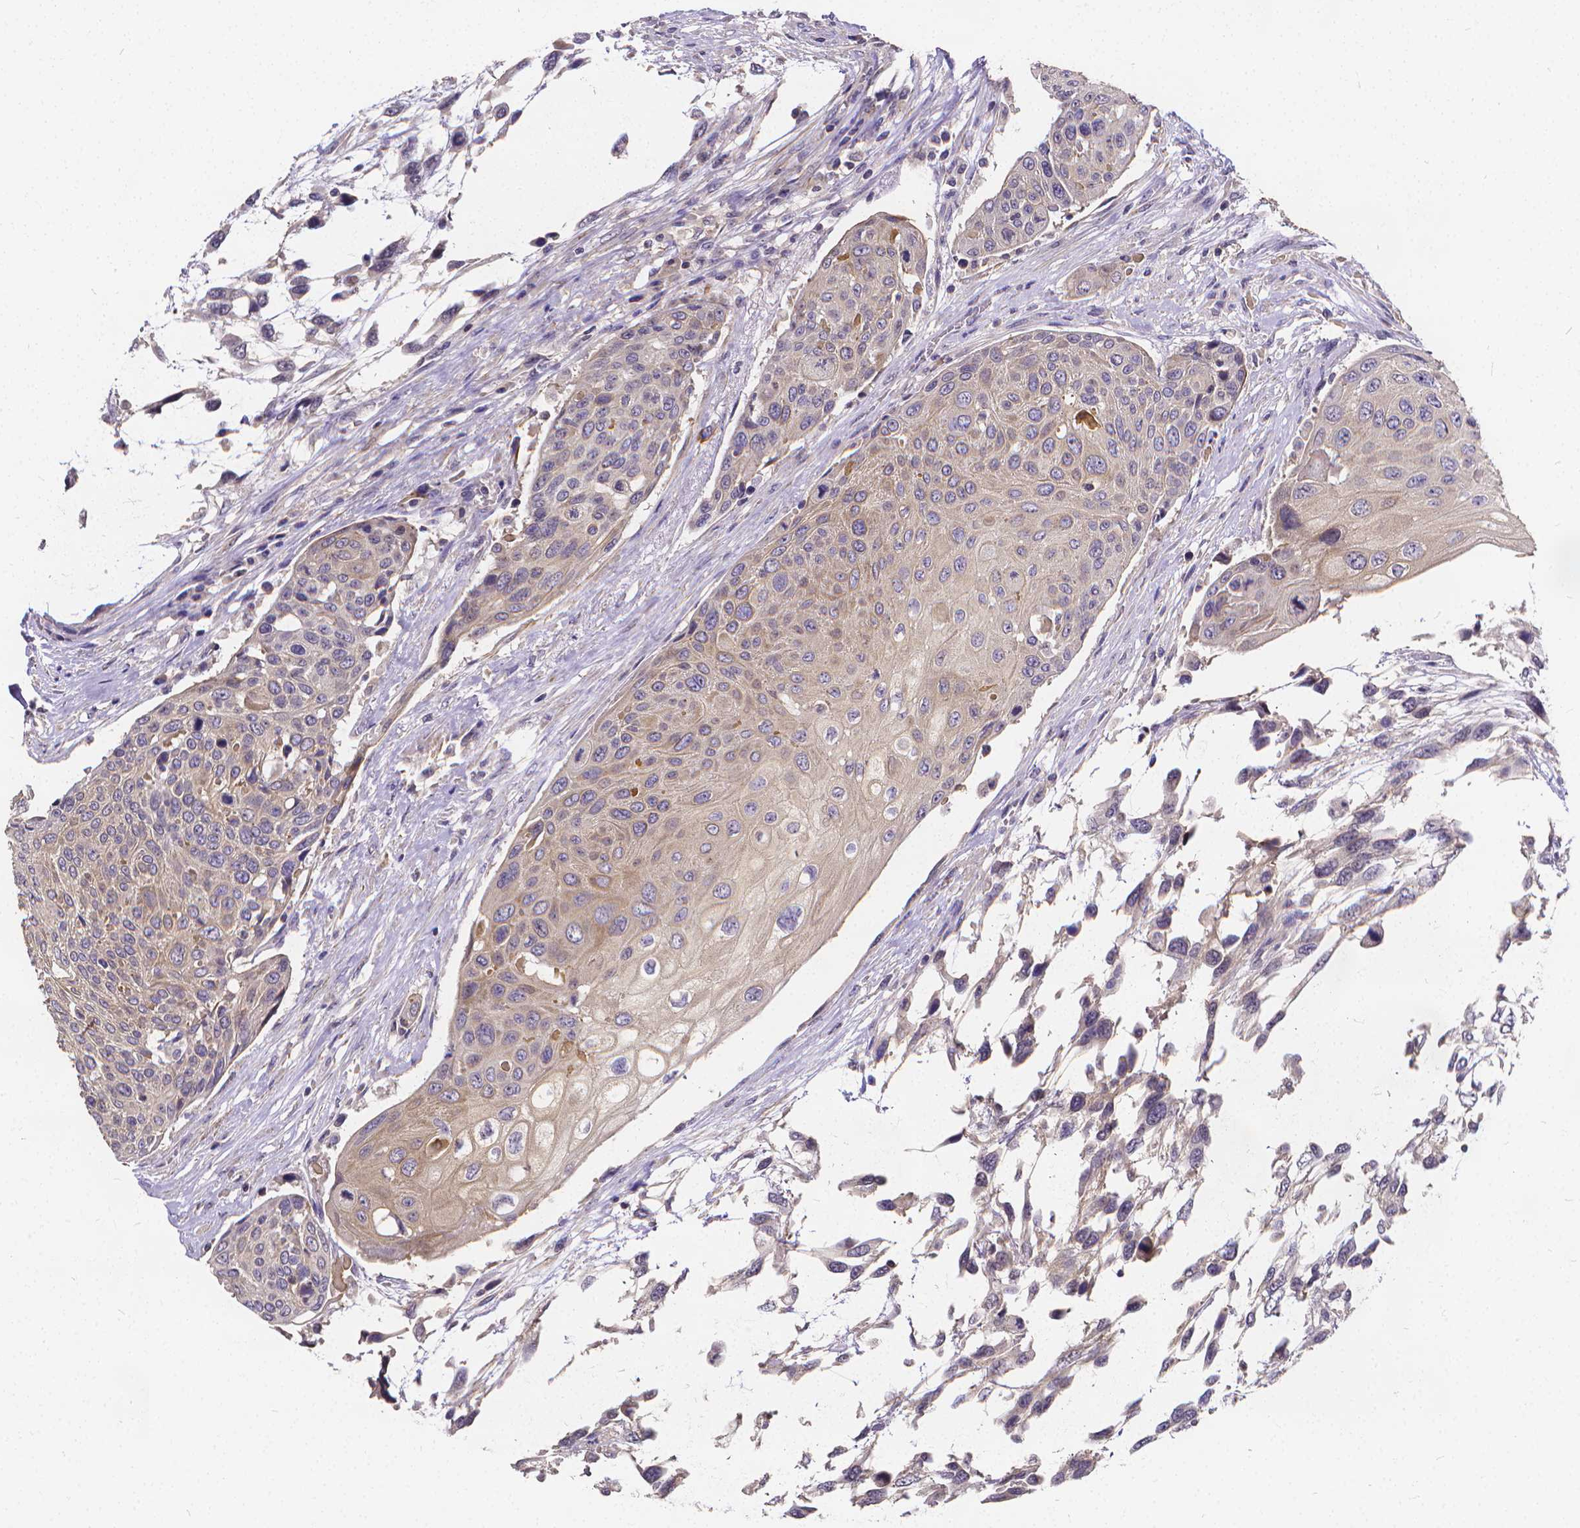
{"staining": {"intensity": "weak", "quantity": "<25%", "location": "cytoplasmic/membranous"}, "tissue": "urothelial cancer", "cell_type": "Tumor cells", "image_type": "cancer", "snomed": [{"axis": "morphology", "description": "Urothelial carcinoma, High grade"}, {"axis": "topography", "description": "Urinary bladder"}], "caption": "An image of human urothelial cancer is negative for staining in tumor cells.", "gene": "GLRB", "patient": {"sex": "female", "age": 70}}